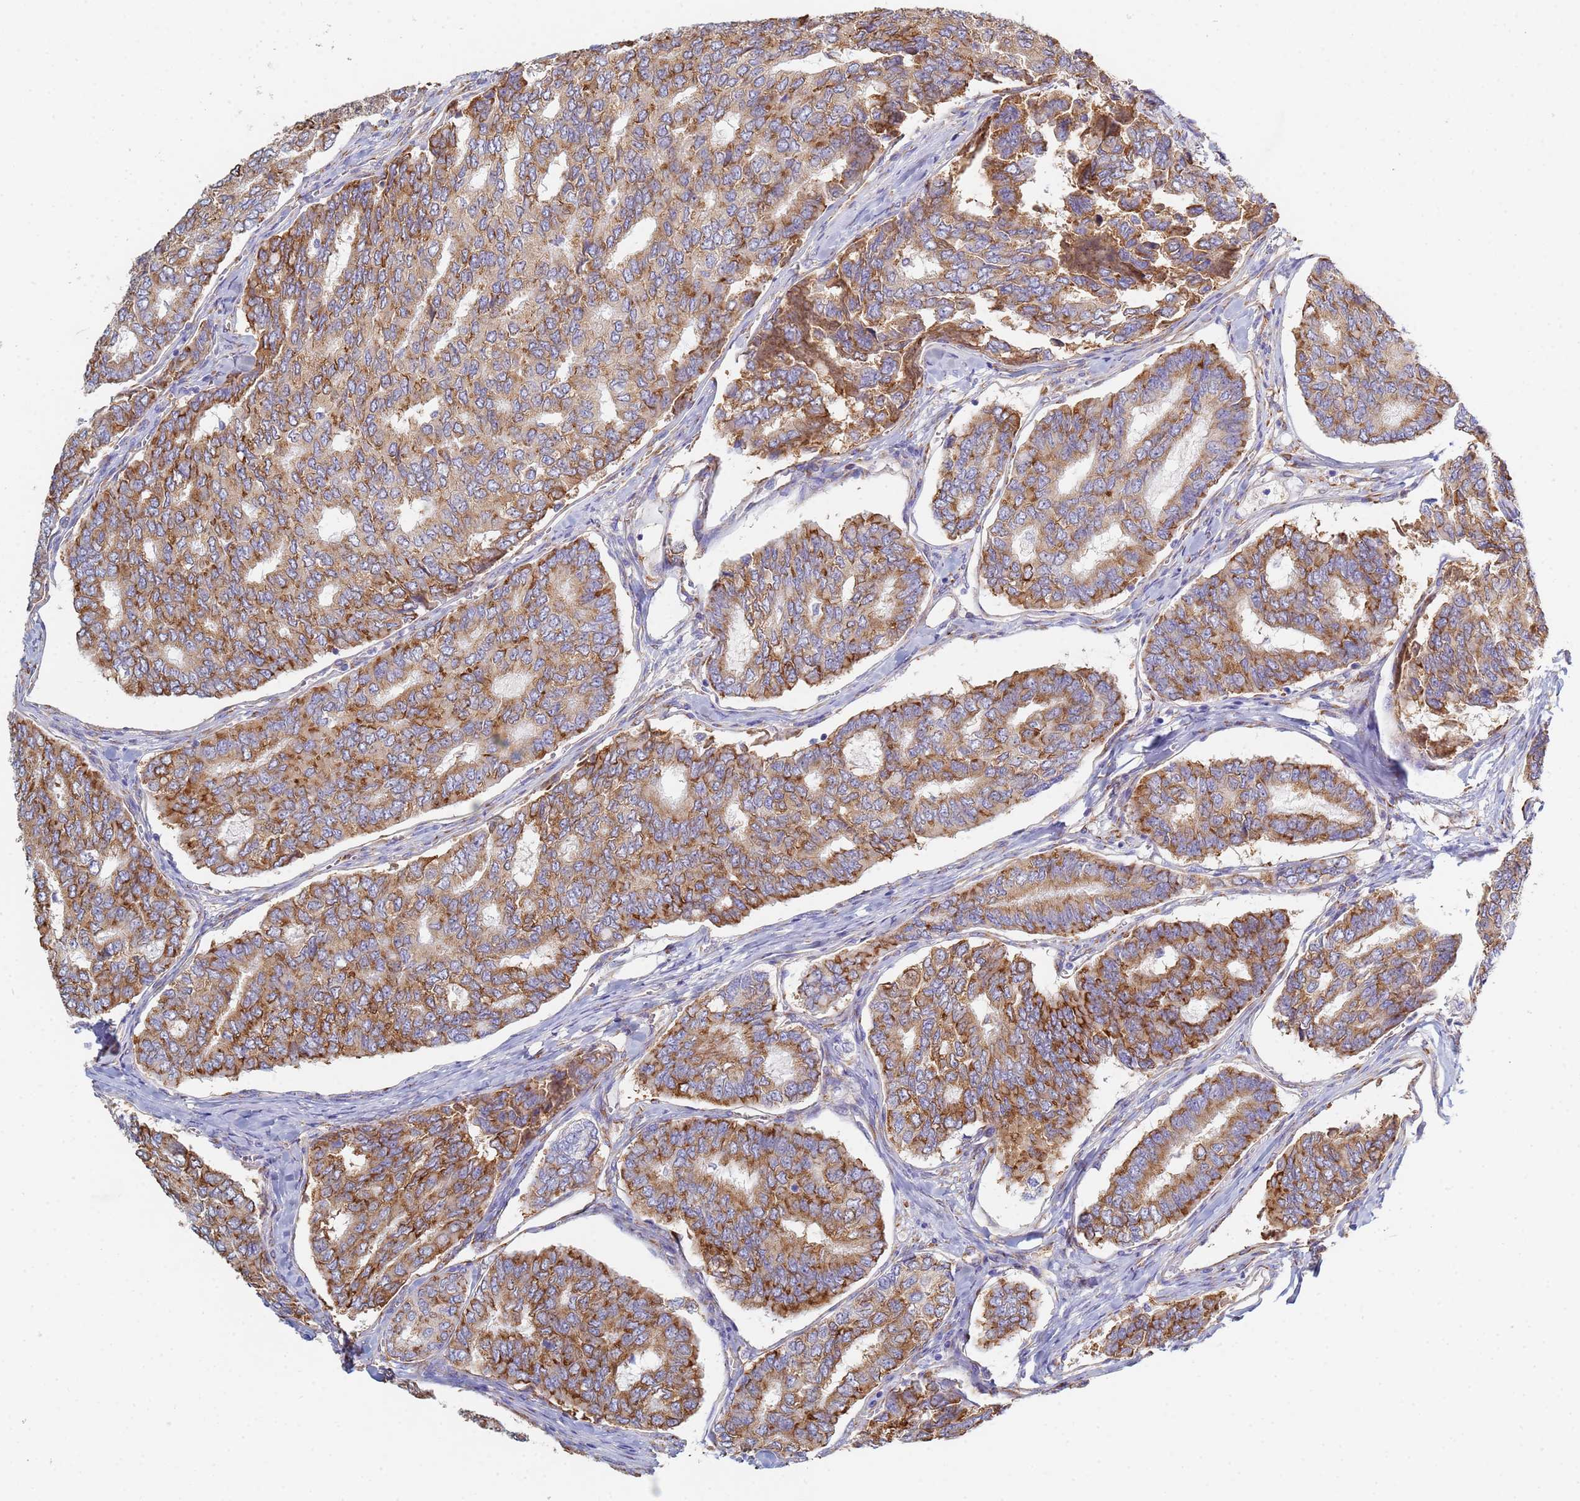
{"staining": {"intensity": "moderate", "quantity": ">75%", "location": "cytoplasmic/membranous"}, "tissue": "thyroid cancer", "cell_type": "Tumor cells", "image_type": "cancer", "snomed": [{"axis": "morphology", "description": "Papillary adenocarcinoma, NOS"}, {"axis": "topography", "description": "Thyroid gland"}], "caption": "IHC (DAB) staining of thyroid cancer (papillary adenocarcinoma) reveals moderate cytoplasmic/membranous protein staining in about >75% of tumor cells. (IHC, brightfield microscopy, high magnification).", "gene": "GDAP2", "patient": {"sex": "female", "age": 35}}